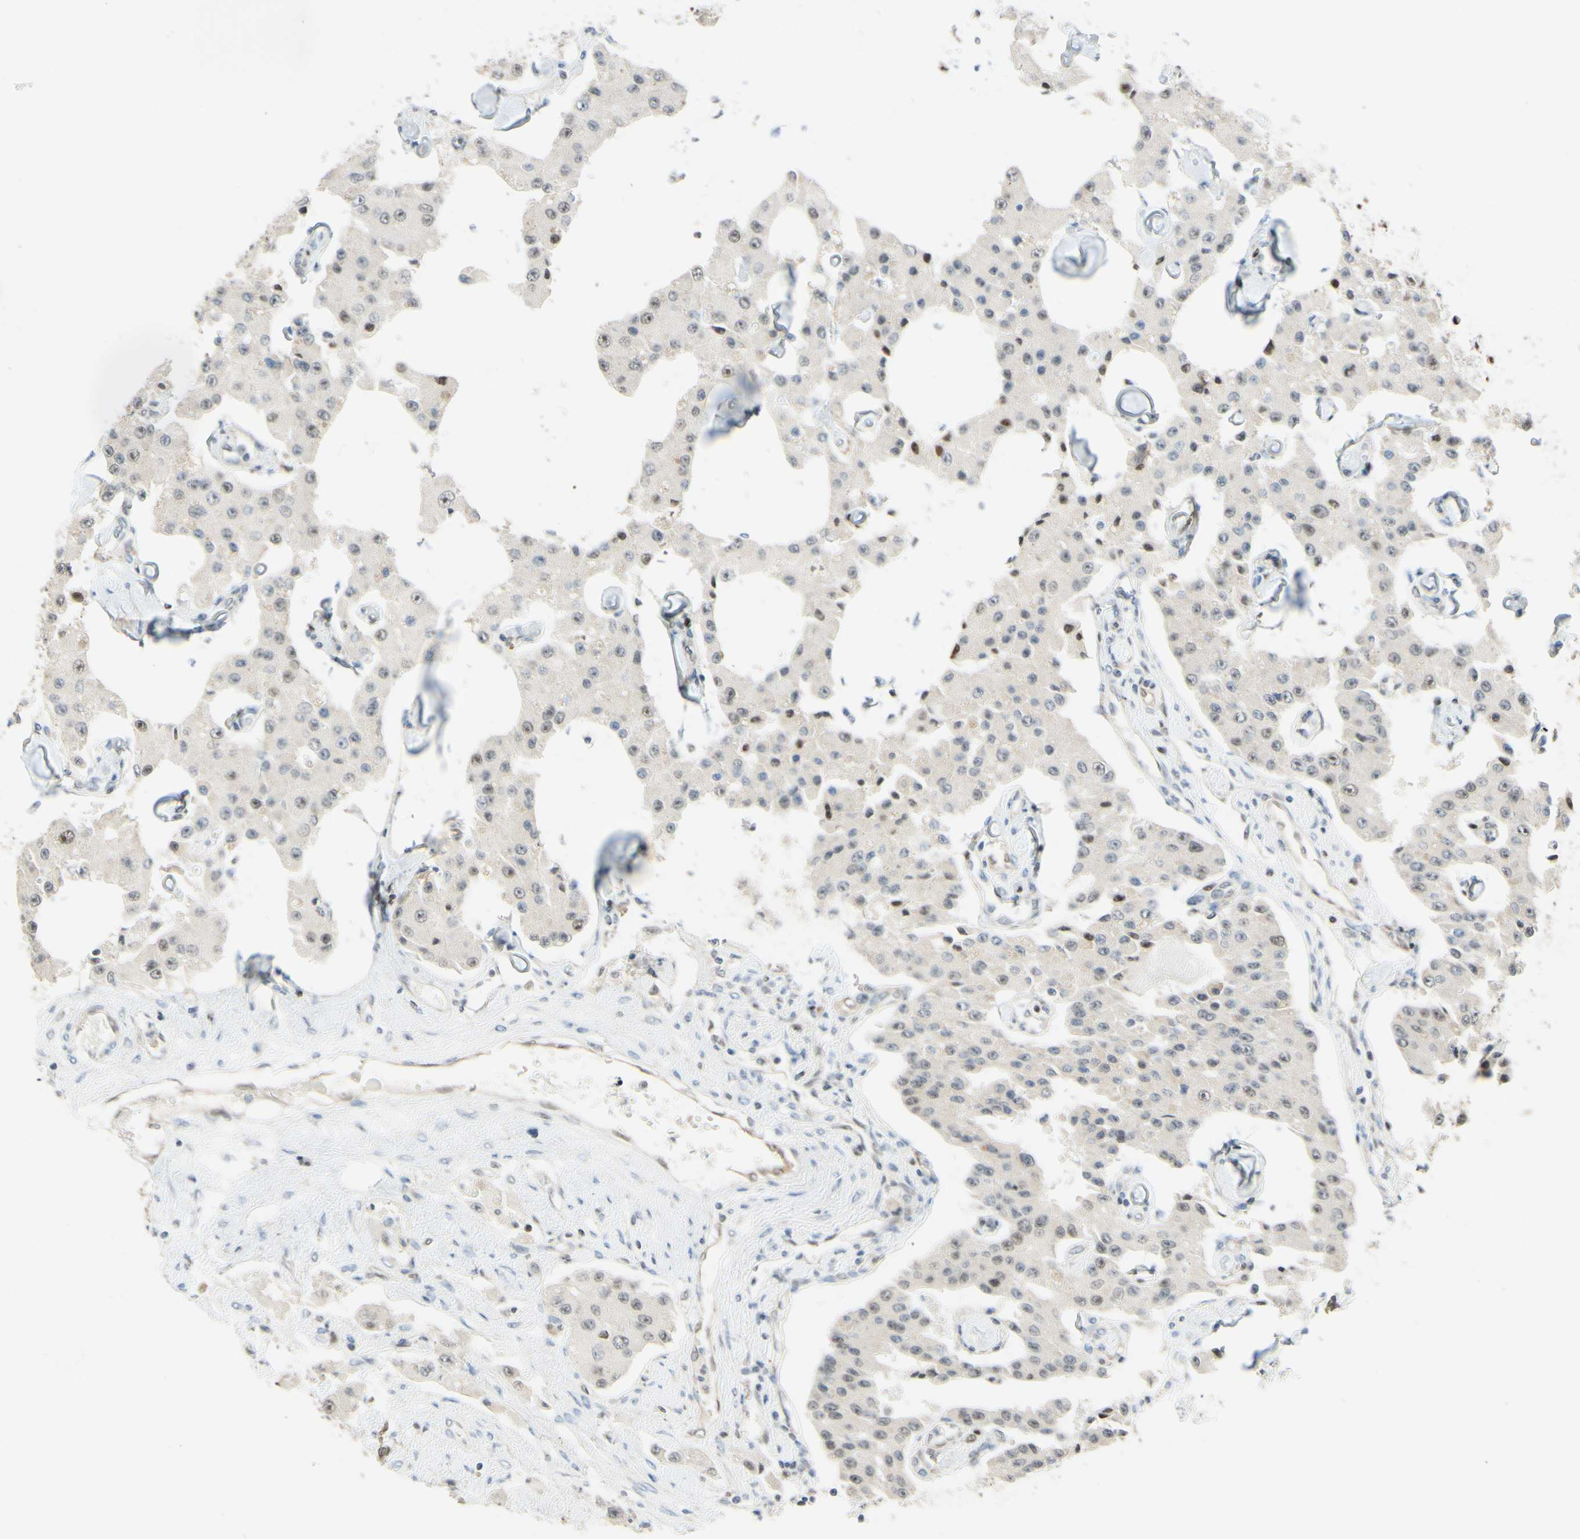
{"staining": {"intensity": "weak", "quantity": "<25%", "location": "cytoplasmic/membranous,nuclear"}, "tissue": "carcinoid", "cell_type": "Tumor cells", "image_type": "cancer", "snomed": [{"axis": "morphology", "description": "Carcinoid, malignant, NOS"}, {"axis": "topography", "description": "Pancreas"}], "caption": "This is an immunohistochemistry histopathology image of human malignant carcinoid. There is no staining in tumor cells.", "gene": "POLB", "patient": {"sex": "male", "age": 41}}